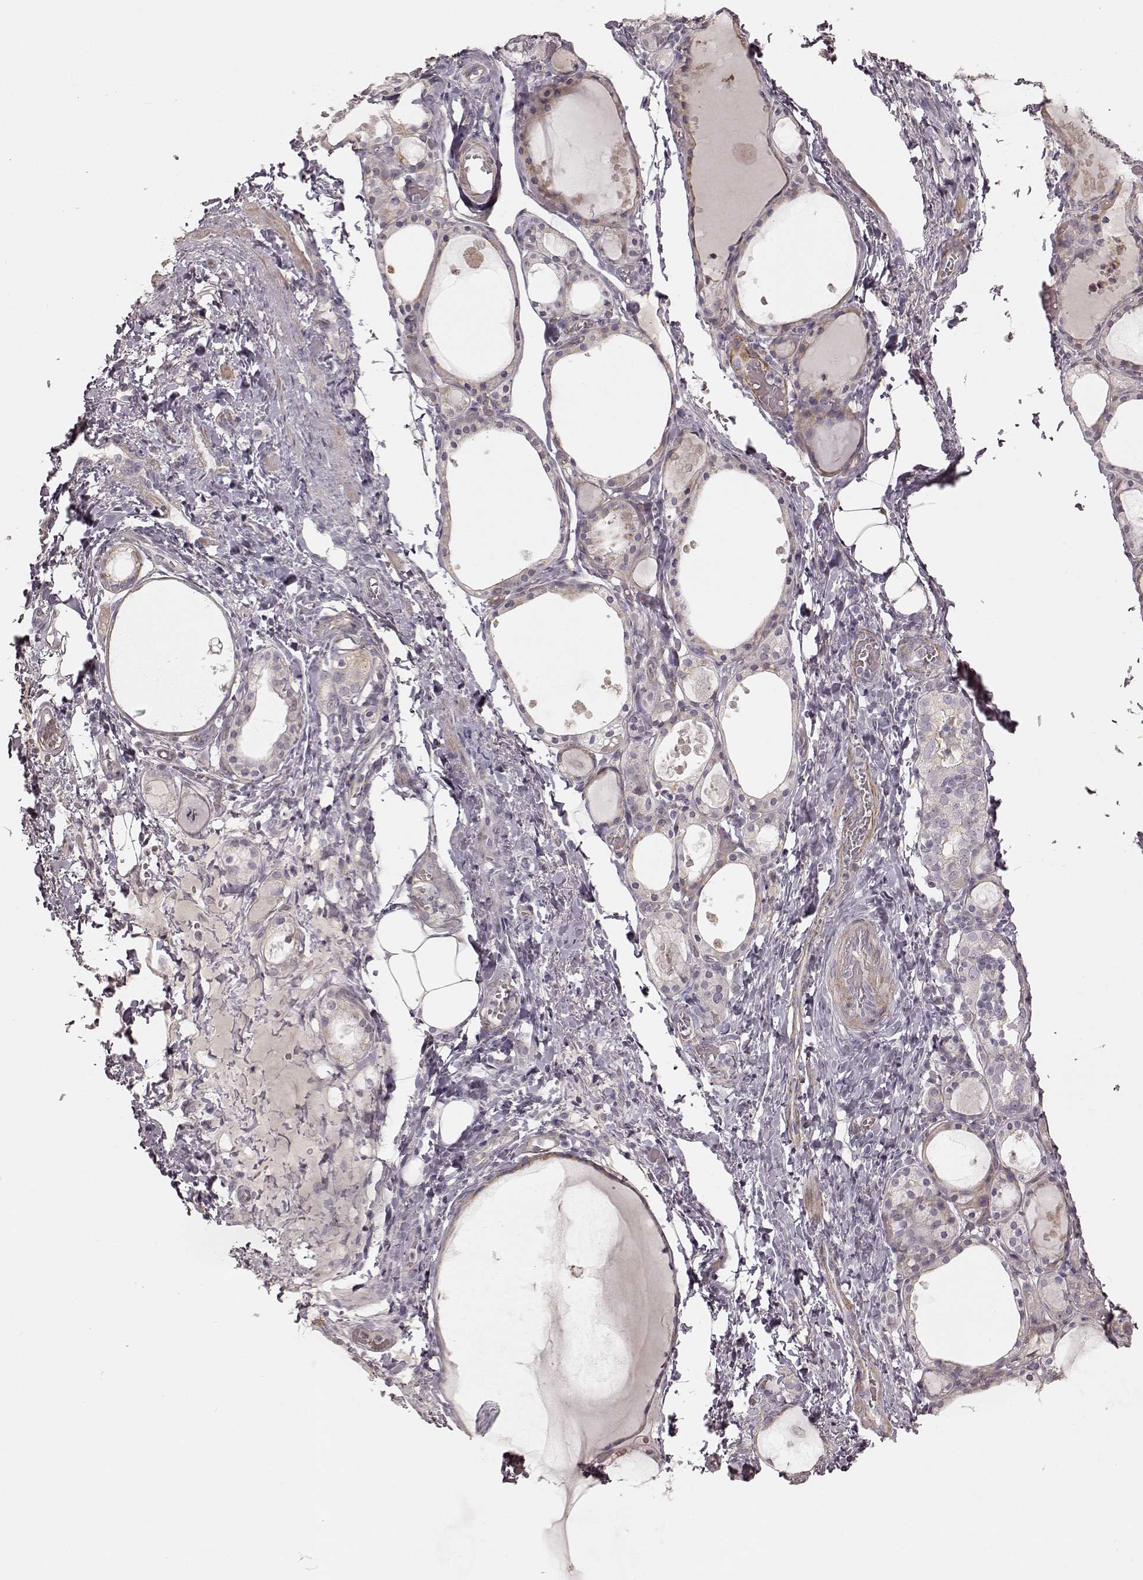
{"staining": {"intensity": "negative", "quantity": "none", "location": "none"}, "tissue": "thyroid gland", "cell_type": "Glandular cells", "image_type": "normal", "snomed": [{"axis": "morphology", "description": "Normal tissue, NOS"}, {"axis": "topography", "description": "Thyroid gland"}], "caption": "Immunohistochemistry of normal thyroid gland displays no staining in glandular cells.", "gene": "KCNJ9", "patient": {"sex": "male", "age": 68}}